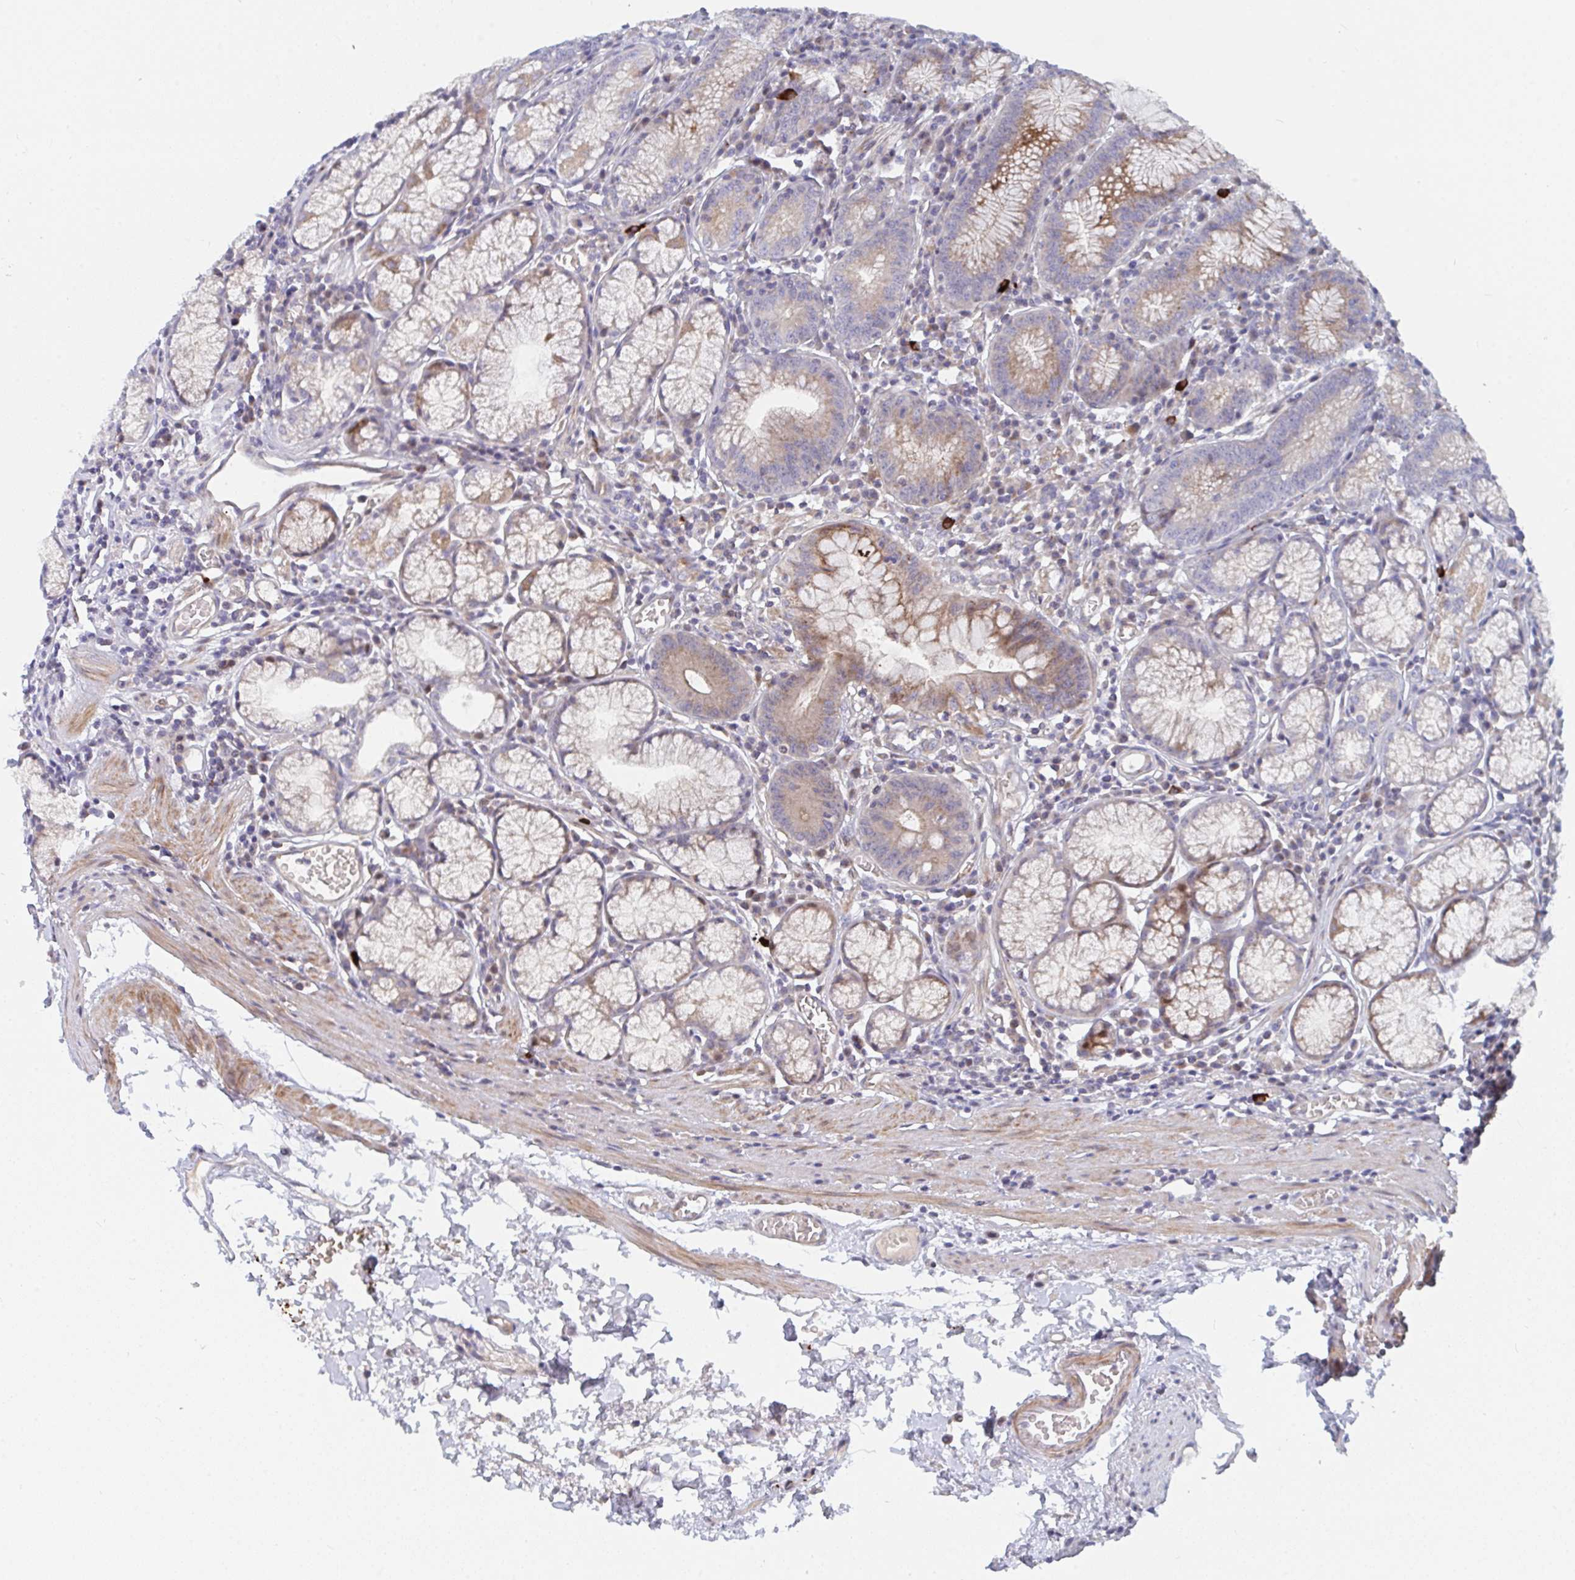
{"staining": {"intensity": "moderate", "quantity": "25%-75%", "location": "cytoplasmic/membranous"}, "tissue": "stomach", "cell_type": "Glandular cells", "image_type": "normal", "snomed": [{"axis": "morphology", "description": "Normal tissue, NOS"}, {"axis": "topography", "description": "Stomach"}], "caption": "Glandular cells display medium levels of moderate cytoplasmic/membranous expression in approximately 25%-75% of cells in benign stomach. The staining was performed using DAB, with brown indicating positive protein expression. Nuclei are stained blue with hematoxylin.", "gene": "TNFSF4", "patient": {"sex": "male", "age": 55}}